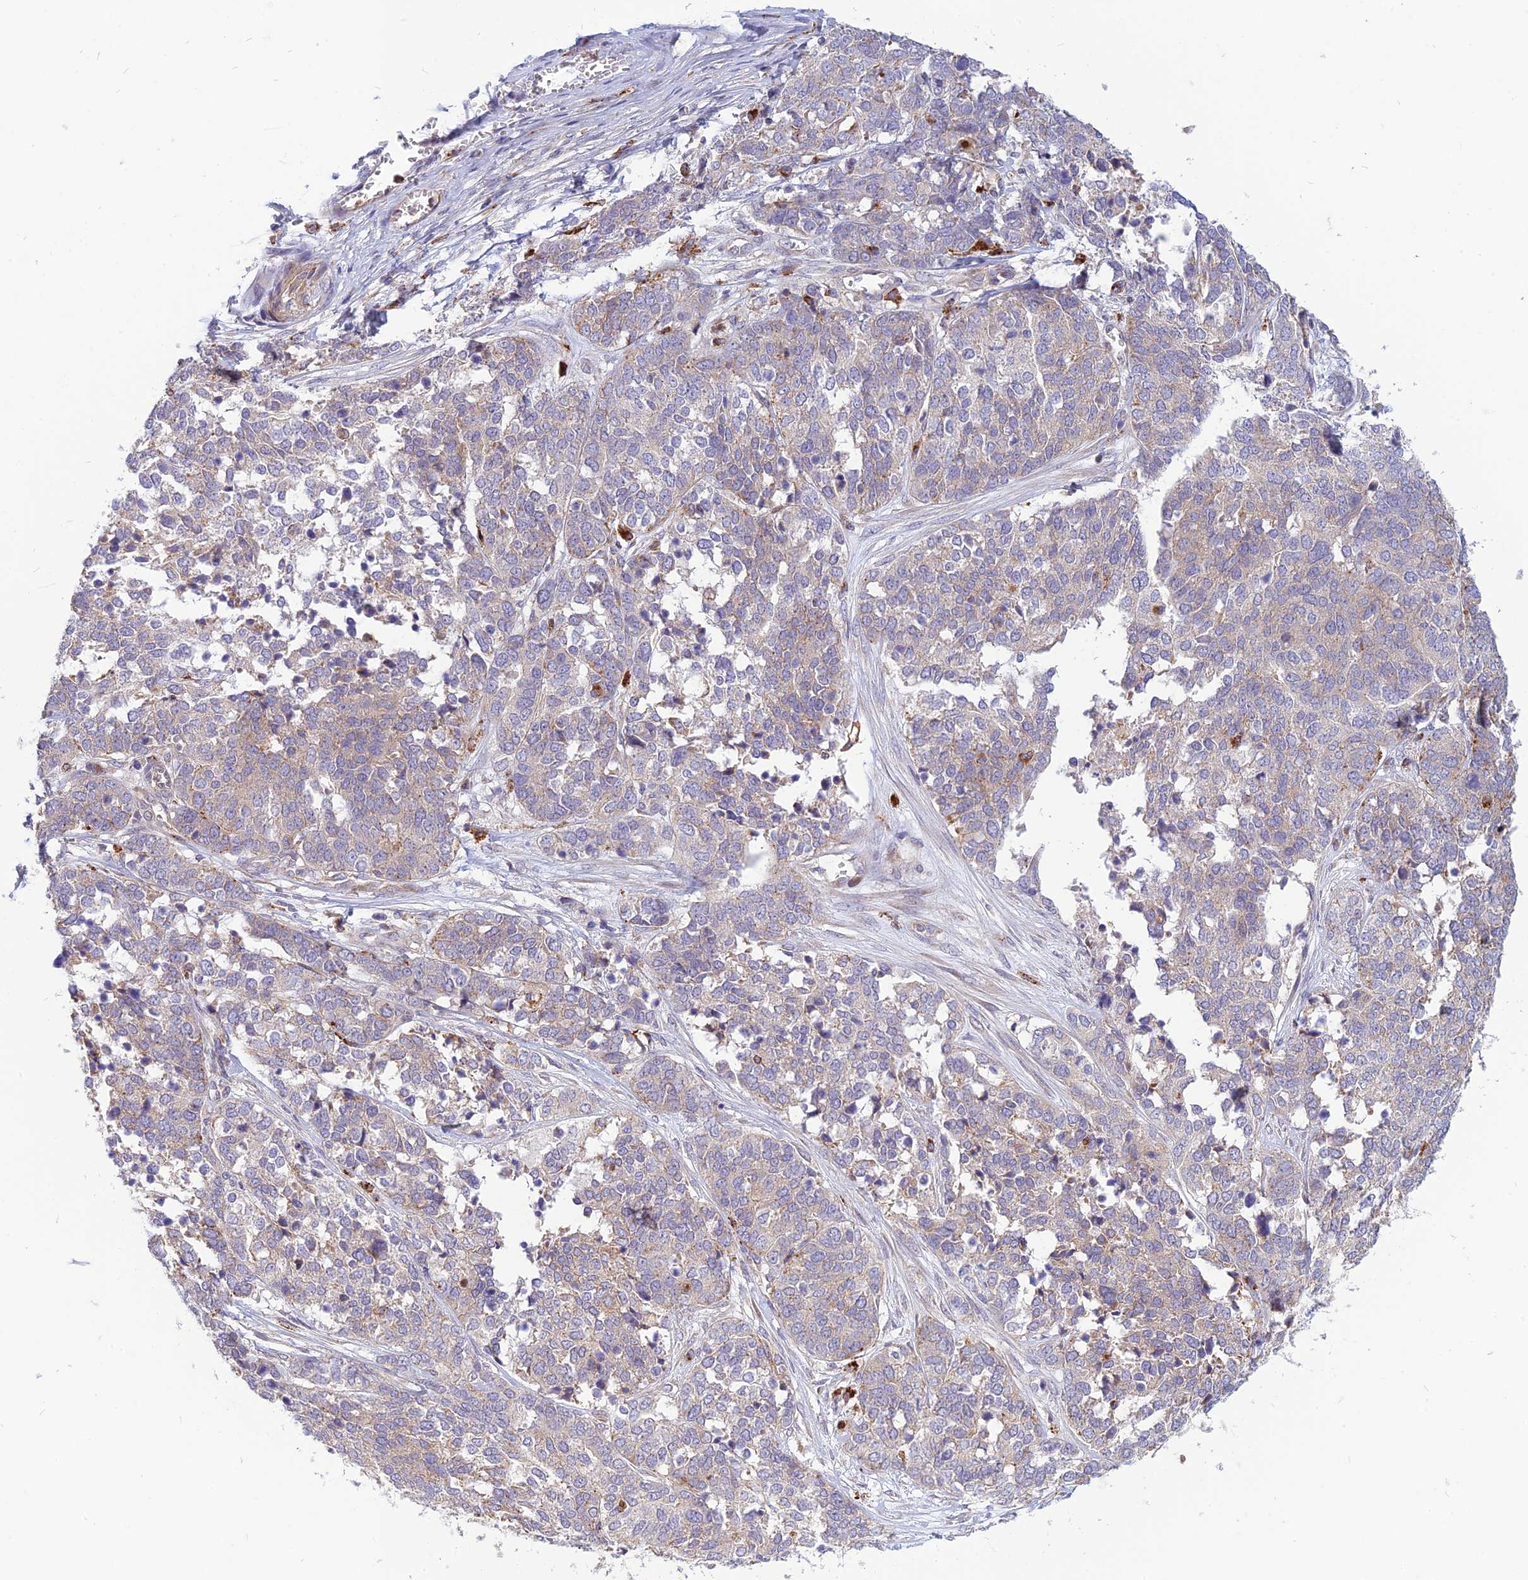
{"staining": {"intensity": "negative", "quantity": "none", "location": "none"}, "tissue": "ovarian cancer", "cell_type": "Tumor cells", "image_type": "cancer", "snomed": [{"axis": "morphology", "description": "Cystadenocarcinoma, serous, NOS"}, {"axis": "topography", "description": "Ovary"}], "caption": "Immunohistochemistry (IHC) histopathology image of human ovarian cancer (serous cystadenocarcinoma) stained for a protein (brown), which shows no staining in tumor cells. The staining was performed using DAB to visualize the protein expression in brown, while the nuclei were stained in blue with hematoxylin (Magnification: 20x).", "gene": "PHKA2", "patient": {"sex": "female", "age": 44}}